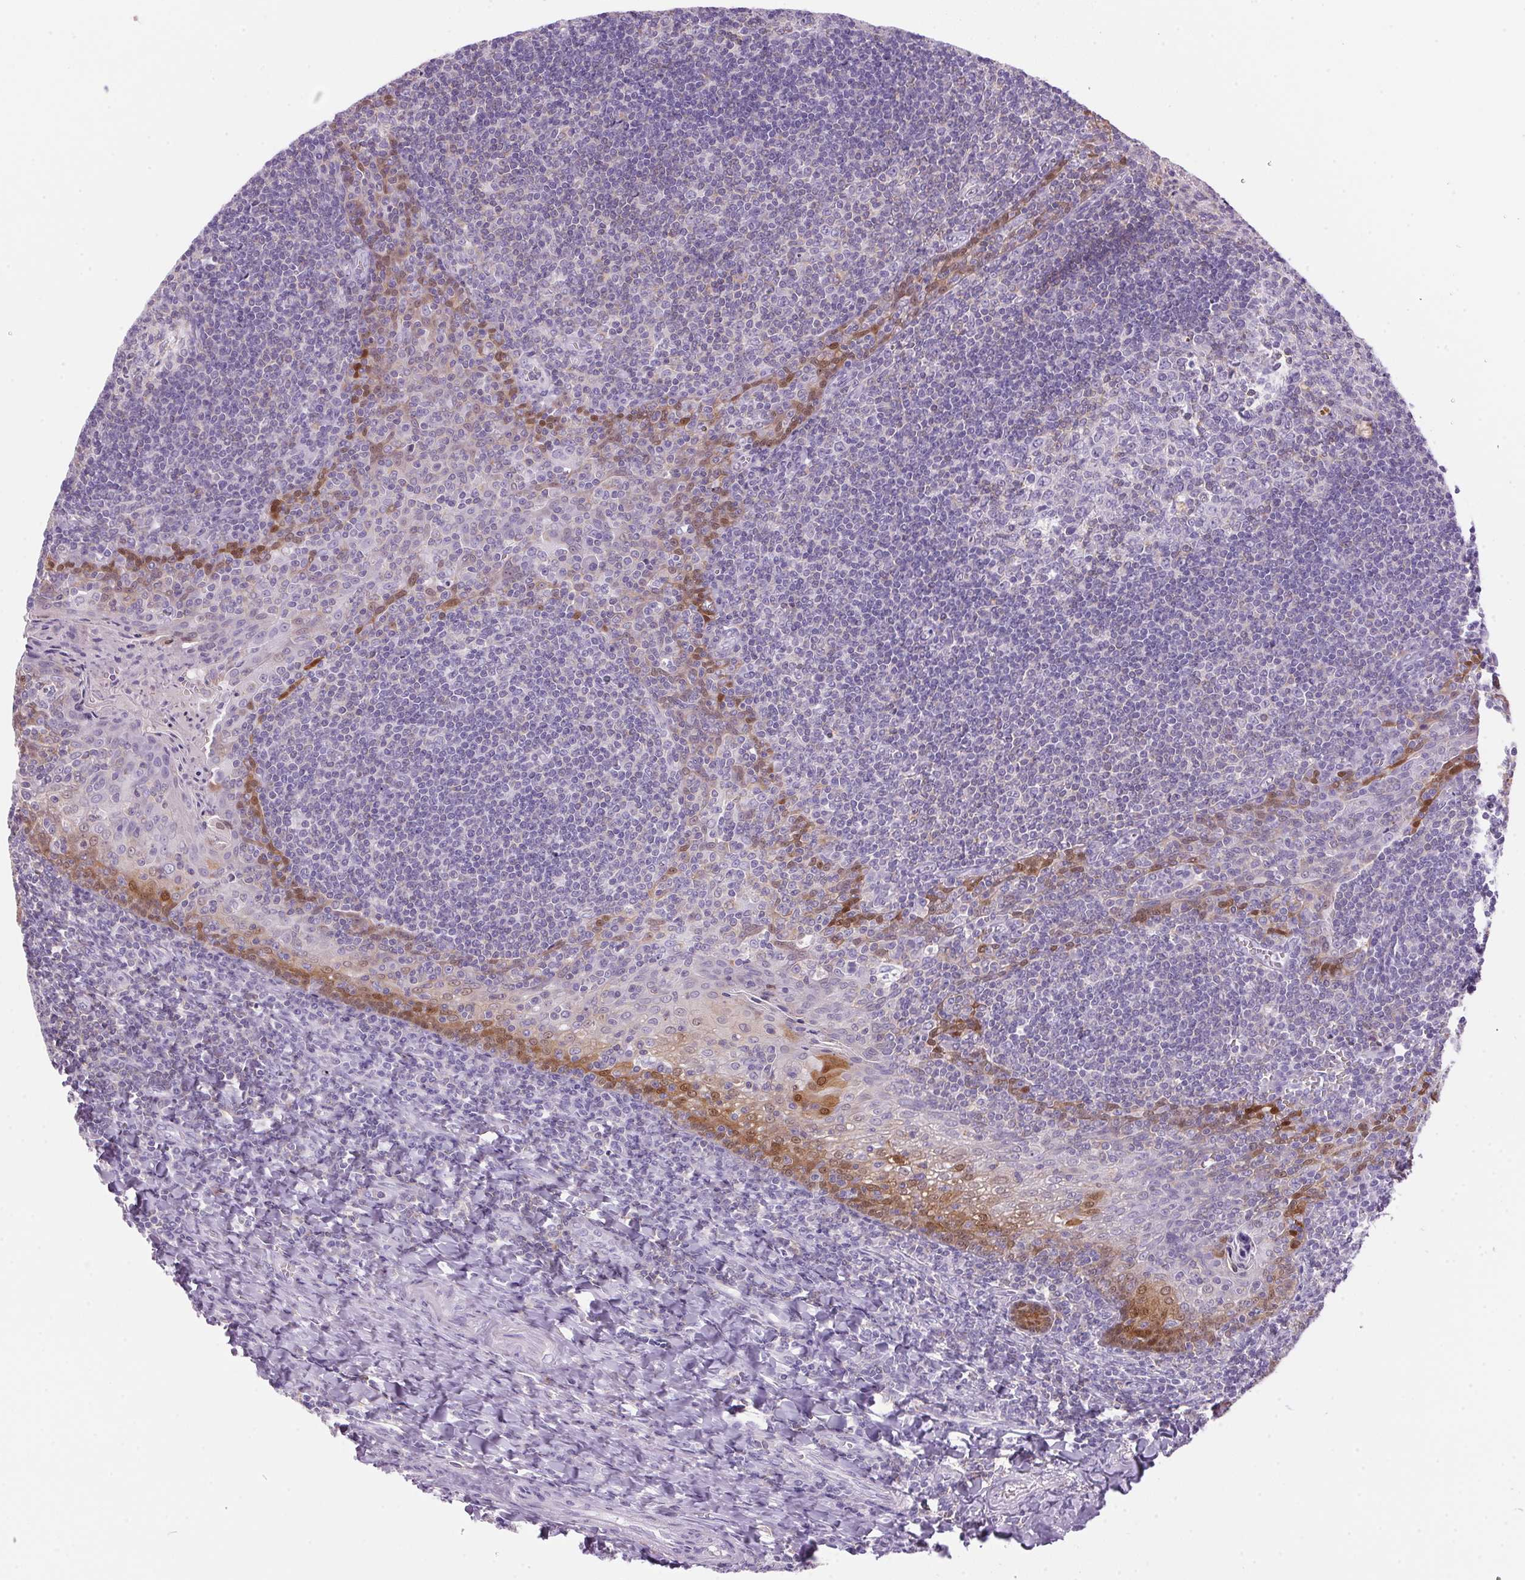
{"staining": {"intensity": "negative", "quantity": "none", "location": "none"}, "tissue": "tonsil", "cell_type": "Germinal center cells", "image_type": "normal", "snomed": [{"axis": "morphology", "description": "Normal tissue, NOS"}, {"axis": "morphology", "description": "Inflammation, NOS"}, {"axis": "topography", "description": "Tonsil"}], "caption": "High power microscopy image of an IHC histopathology image of benign tonsil, revealing no significant positivity in germinal center cells. (DAB (3,3'-diaminobenzidine) IHC, high magnification).", "gene": "S100A2", "patient": {"sex": "female", "age": 31}}